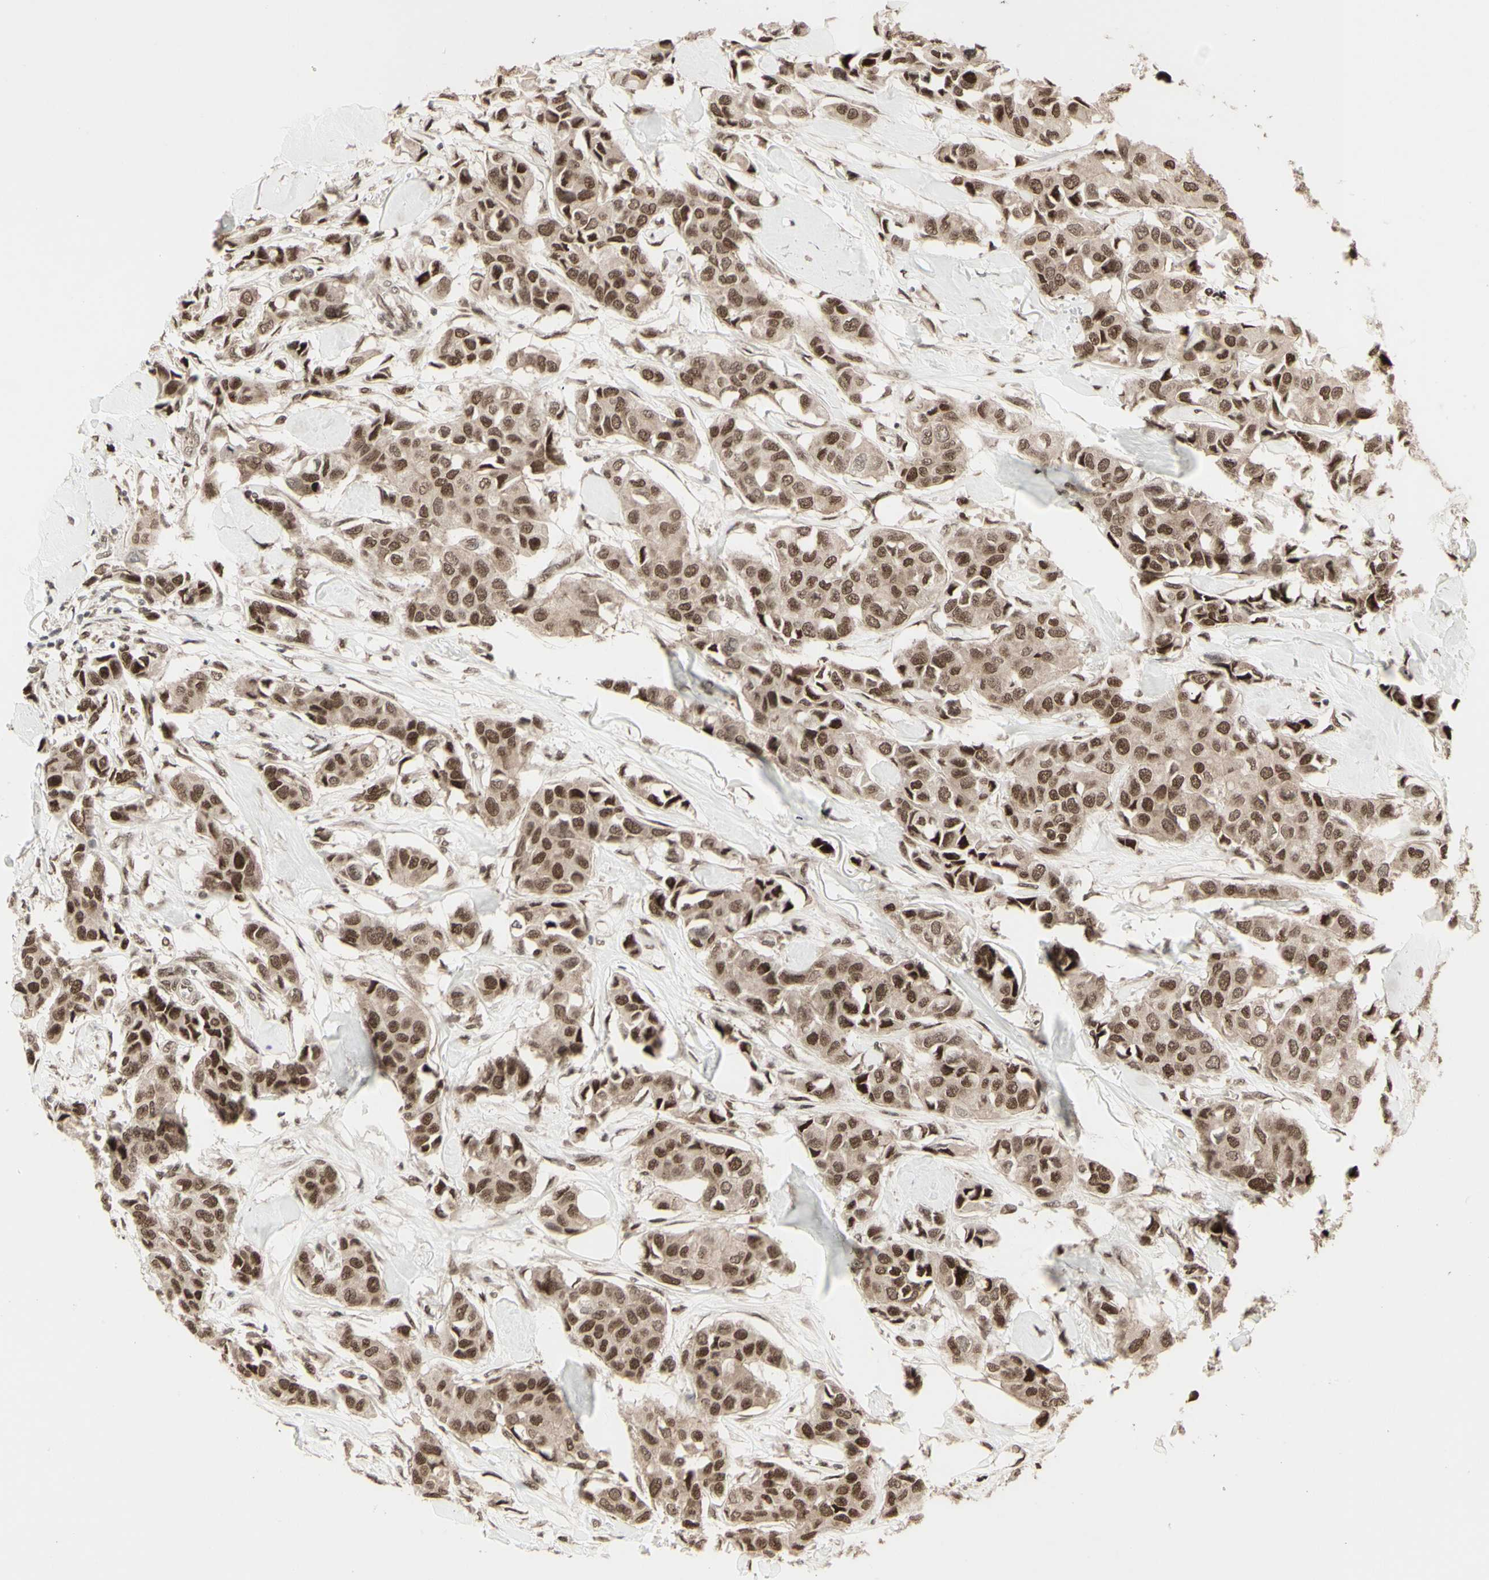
{"staining": {"intensity": "moderate", "quantity": ">75%", "location": "cytoplasmic/membranous,nuclear"}, "tissue": "breast cancer", "cell_type": "Tumor cells", "image_type": "cancer", "snomed": [{"axis": "morphology", "description": "Duct carcinoma"}, {"axis": "topography", "description": "Breast"}], "caption": "The immunohistochemical stain labels moderate cytoplasmic/membranous and nuclear positivity in tumor cells of breast cancer (infiltrating ductal carcinoma) tissue.", "gene": "CBX1", "patient": {"sex": "female", "age": 80}}